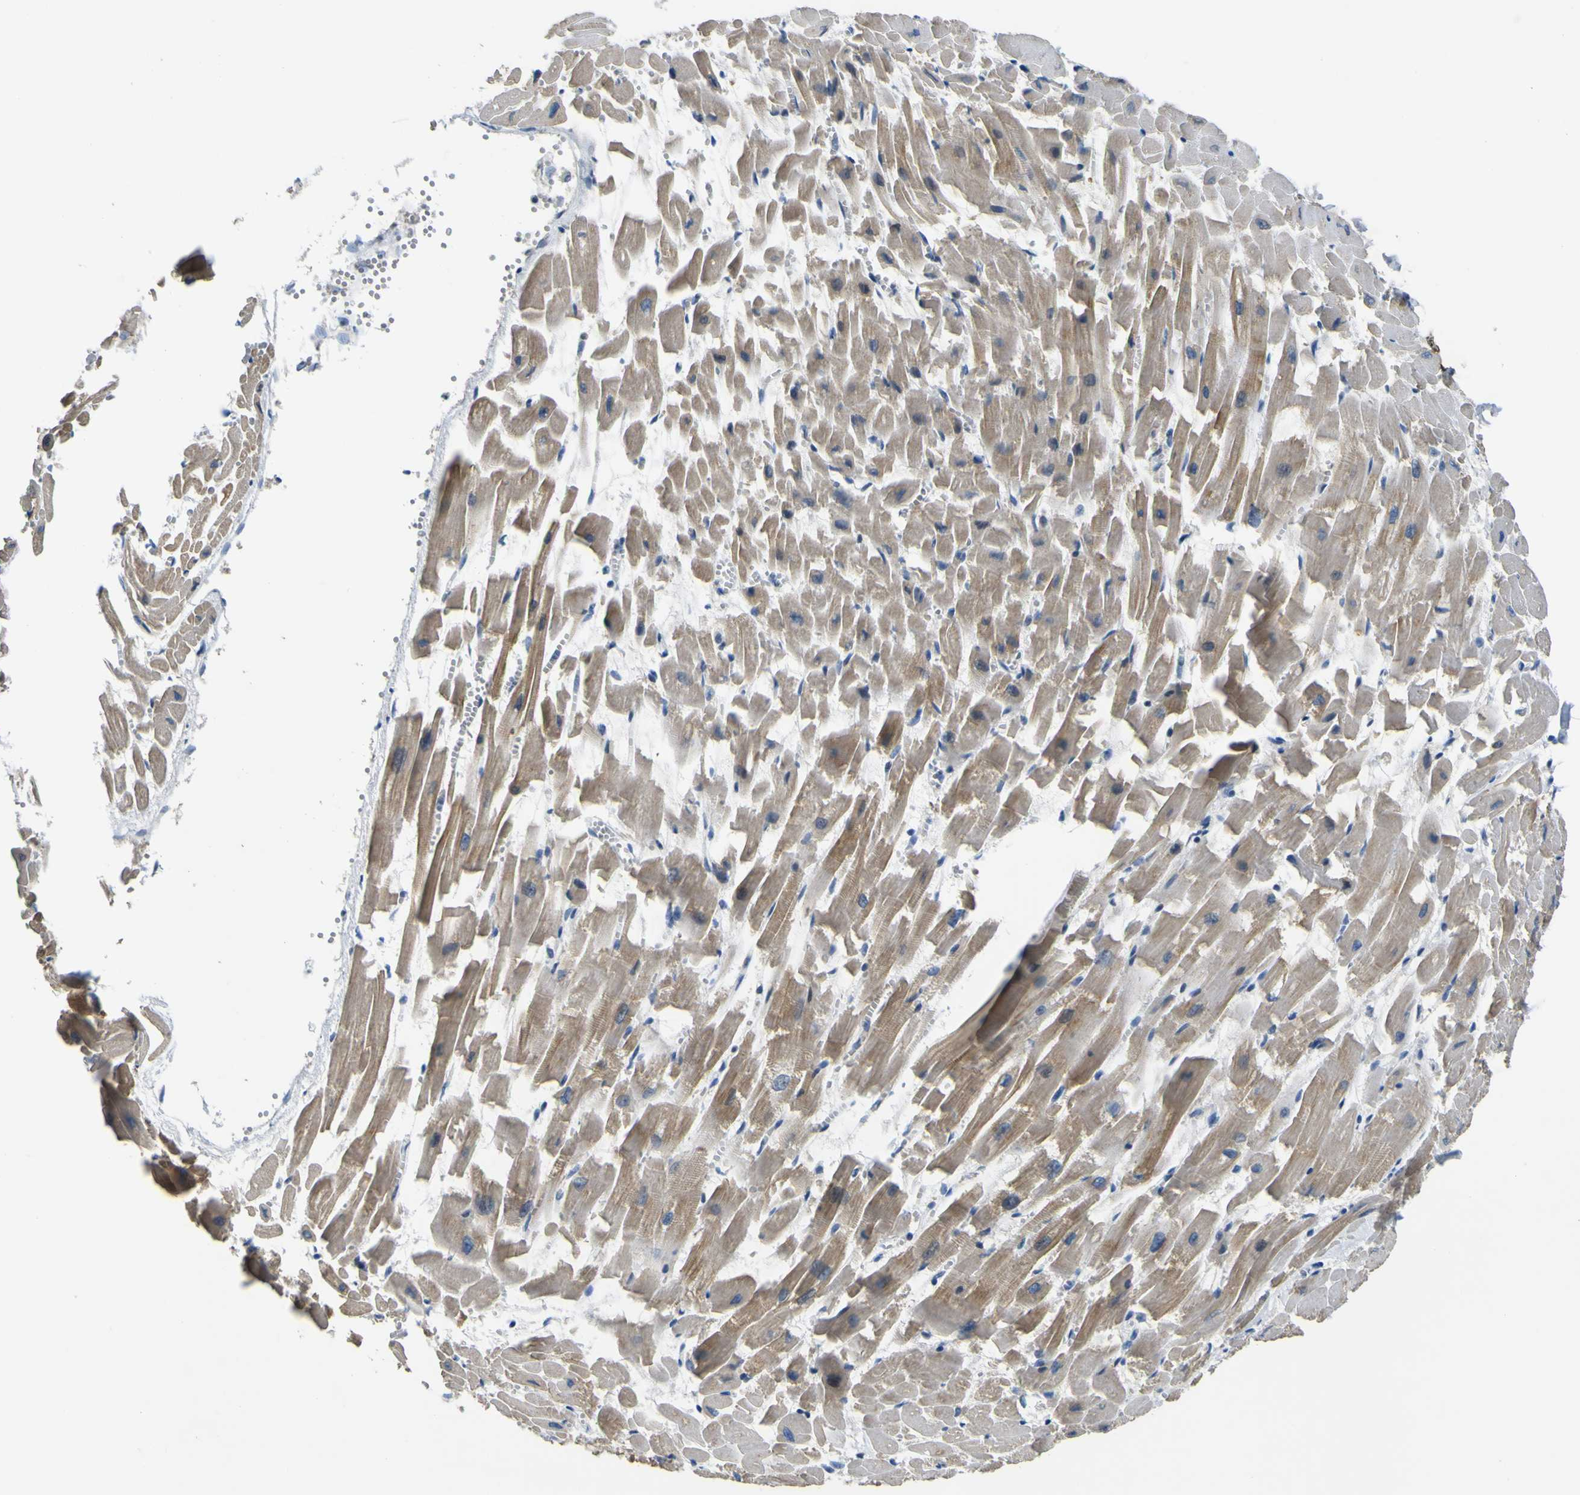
{"staining": {"intensity": "weak", "quantity": ">75%", "location": "cytoplasmic/membranous"}, "tissue": "heart muscle", "cell_type": "Cardiomyocytes", "image_type": "normal", "snomed": [{"axis": "morphology", "description": "Normal tissue, NOS"}, {"axis": "topography", "description": "Heart"}], "caption": "Immunohistochemistry (DAB (3,3'-diaminobenzidine)) staining of normal human heart muscle reveals weak cytoplasmic/membranous protein positivity in about >75% of cardiomyocytes.", "gene": "LDLR", "patient": {"sex": "female", "age": 19}}